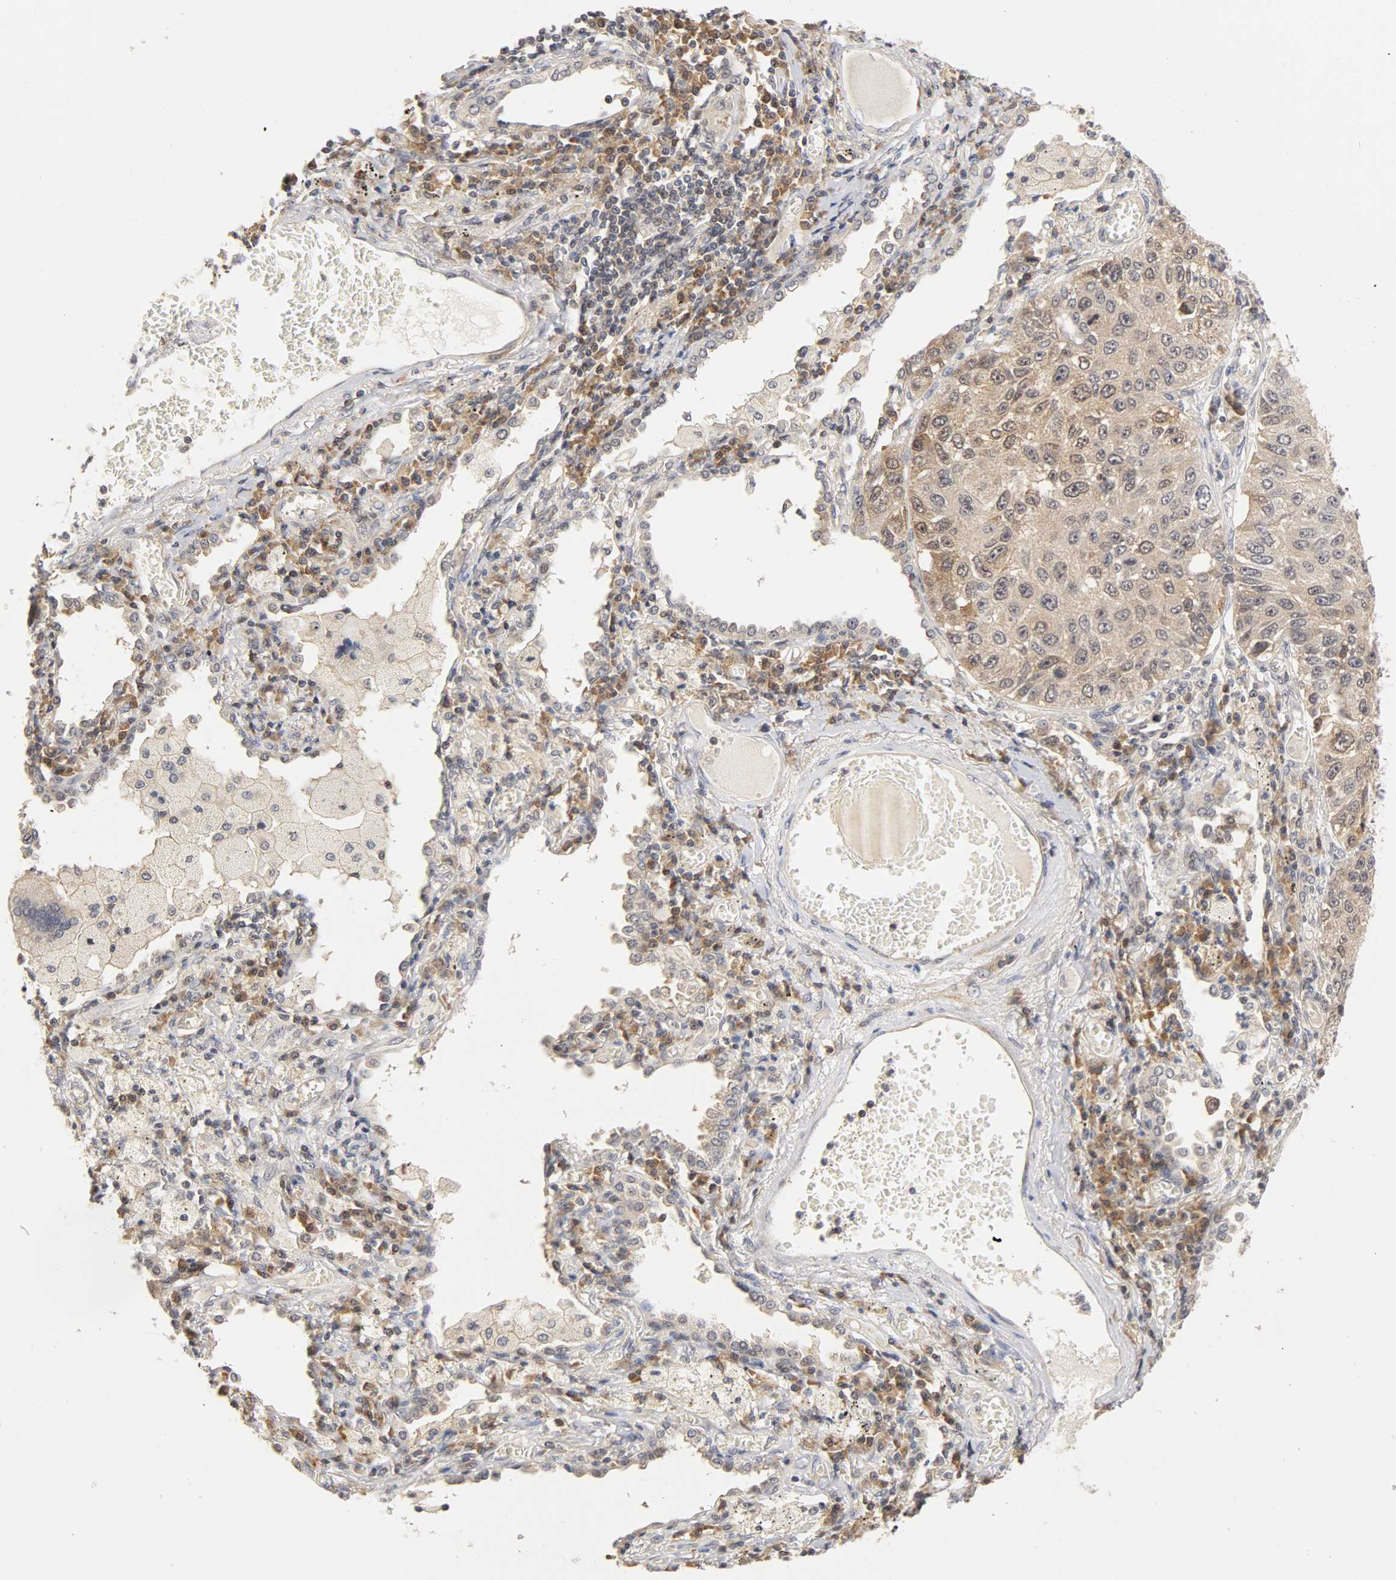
{"staining": {"intensity": "moderate", "quantity": "25%-75%", "location": "cytoplasmic/membranous,nuclear"}, "tissue": "lung cancer", "cell_type": "Tumor cells", "image_type": "cancer", "snomed": [{"axis": "morphology", "description": "Squamous cell carcinoma, NOS"}, {"axis": "topography", "description": "Lung"}], "caption": "The micrograph exhibits immunohistochemical staining of lung cancer. There is moderate cytoplasmic/membranous and nuclear expression is identified in about 25%-75% of tumor cells.", "gene": "UBE2M", "patient": {"sex": "male", "age": 71}}